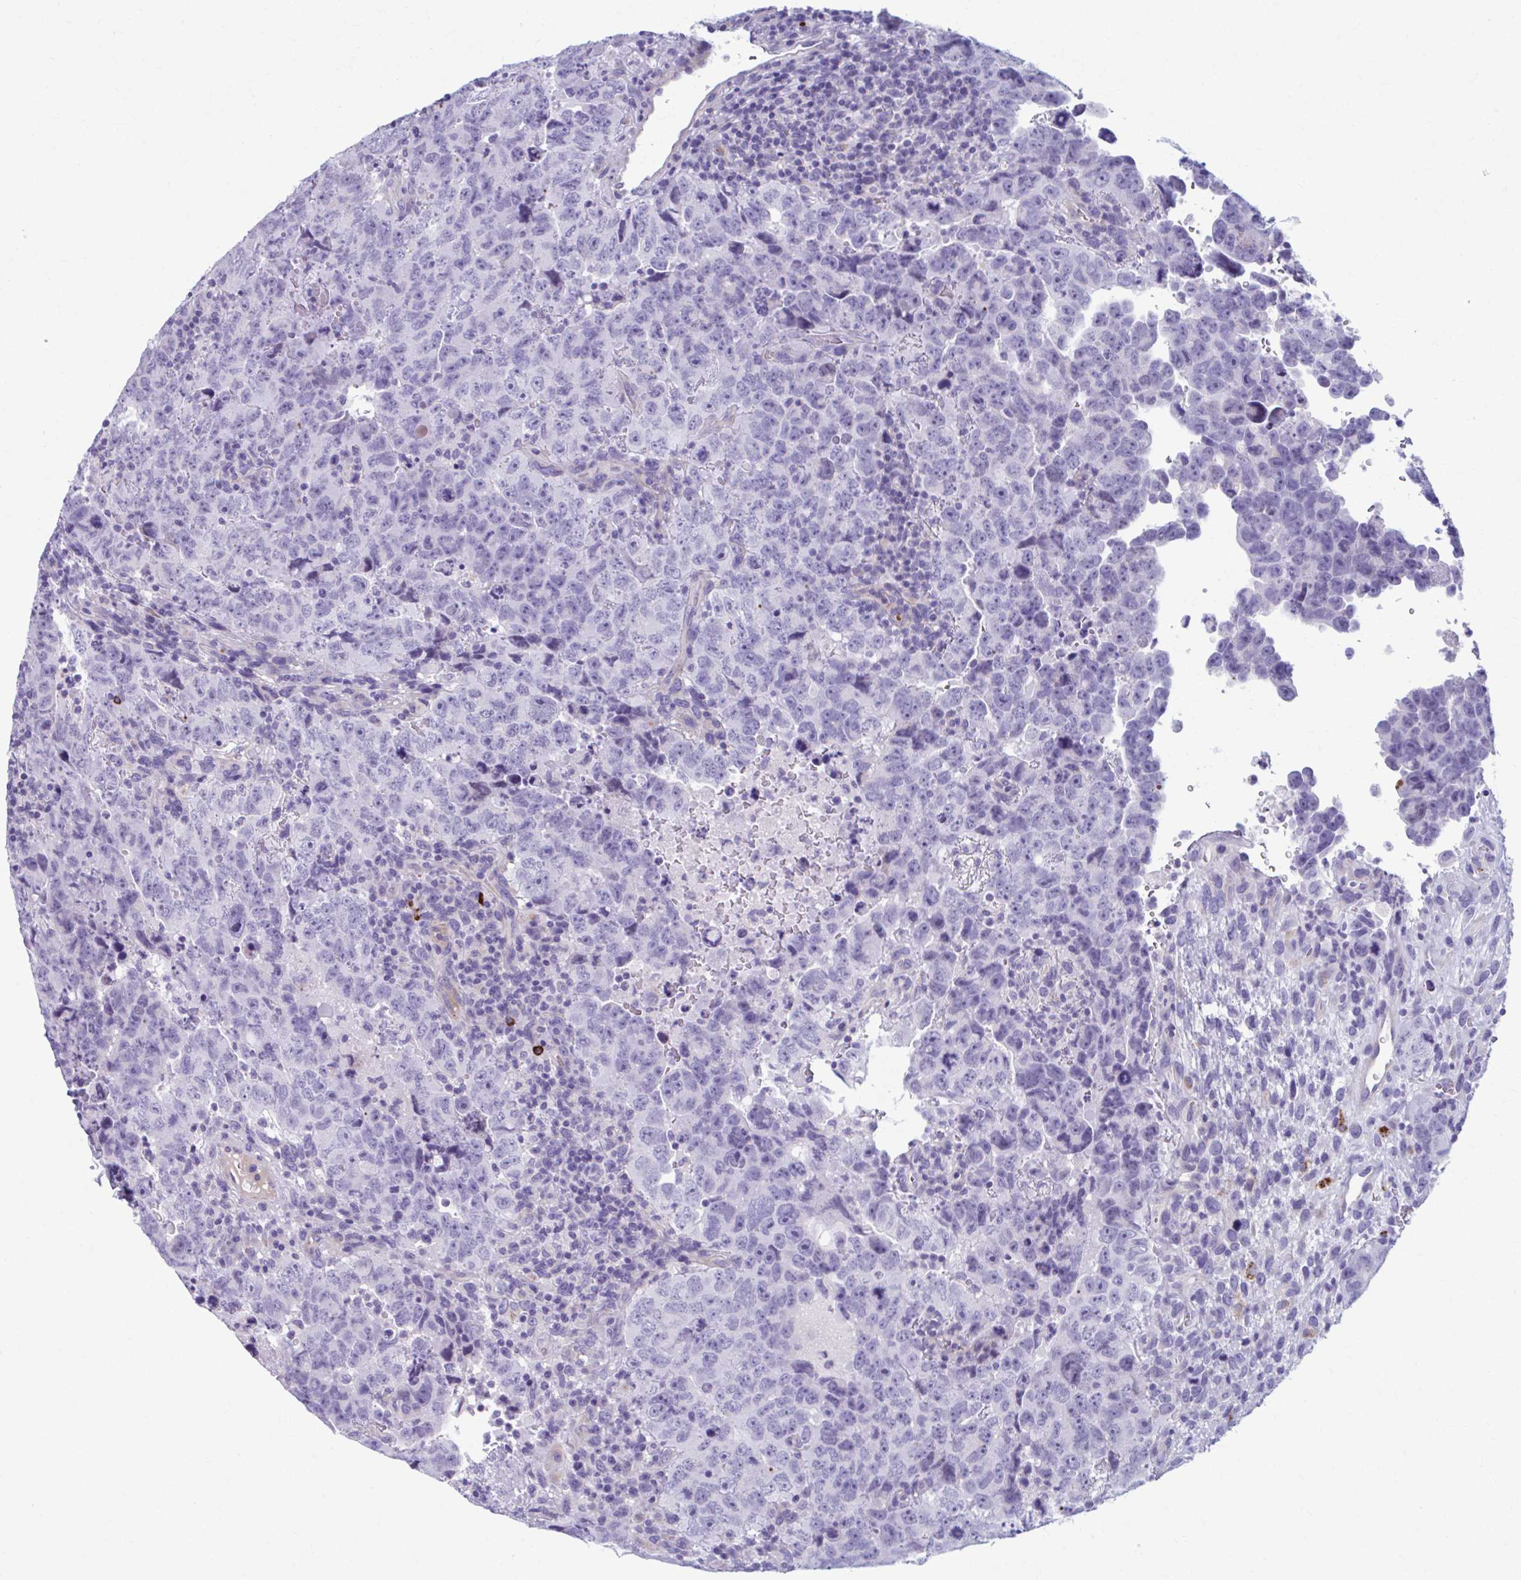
{"staining": {"intensity": "negative", "quantity": "none", "location": "none"}, "tissue": "testis cancer", "cell_type": "Tumor cells", "image_type": "cancer", "snomed": [{"axis": "morphology", "description": "Carcinoma, Embryonal, NOS"}, {"axis": "topography", "description": "Testis"}], "caption": "Tumor cells are negative for brown protein staining in embryonal carcinoma (testis).", "gene": "C12orf71", "patient": {"sex": "male", "age": 24}}